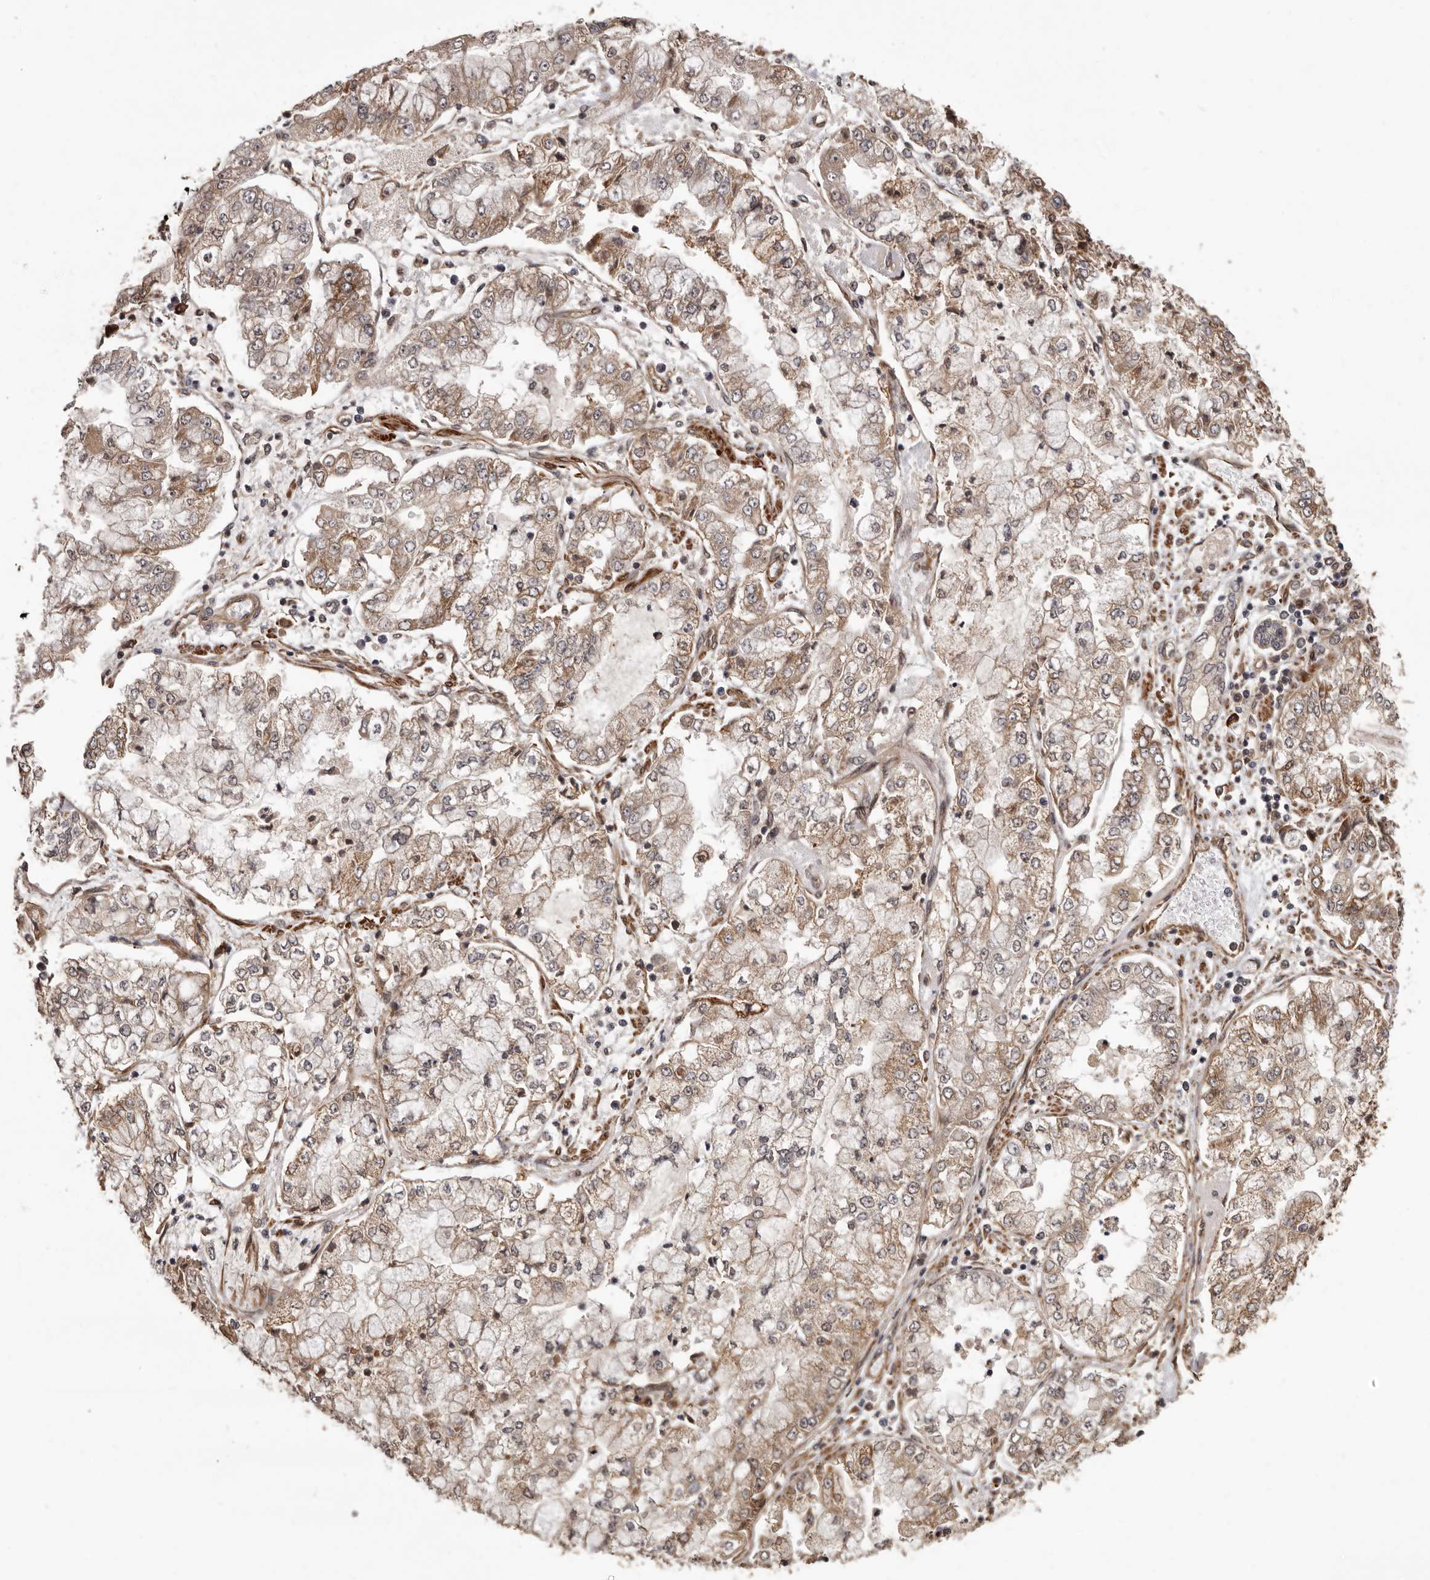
{"staining": {"intensity": "moderate", "quantity": ">75%", "location": "cytoplasmic/membranous"}, "tissue": "stomach cancer", "cell_type": "Tumor cells", "image_type": "cancer", "snomed": [{"axis": "morphology", "description": "Adenocarcinoma, NOS"}, {"axis": "topography", "description": "Stomach"}], "caption": "Moderate cytoplasmic/membranous staining for a protein is seen in about >75% of tumor cells of stomach adenocarcinoma using immunohistochemistry (IHC).", "gene": "SLITRK6", "patient": {"sex": "male", "age": 76}}